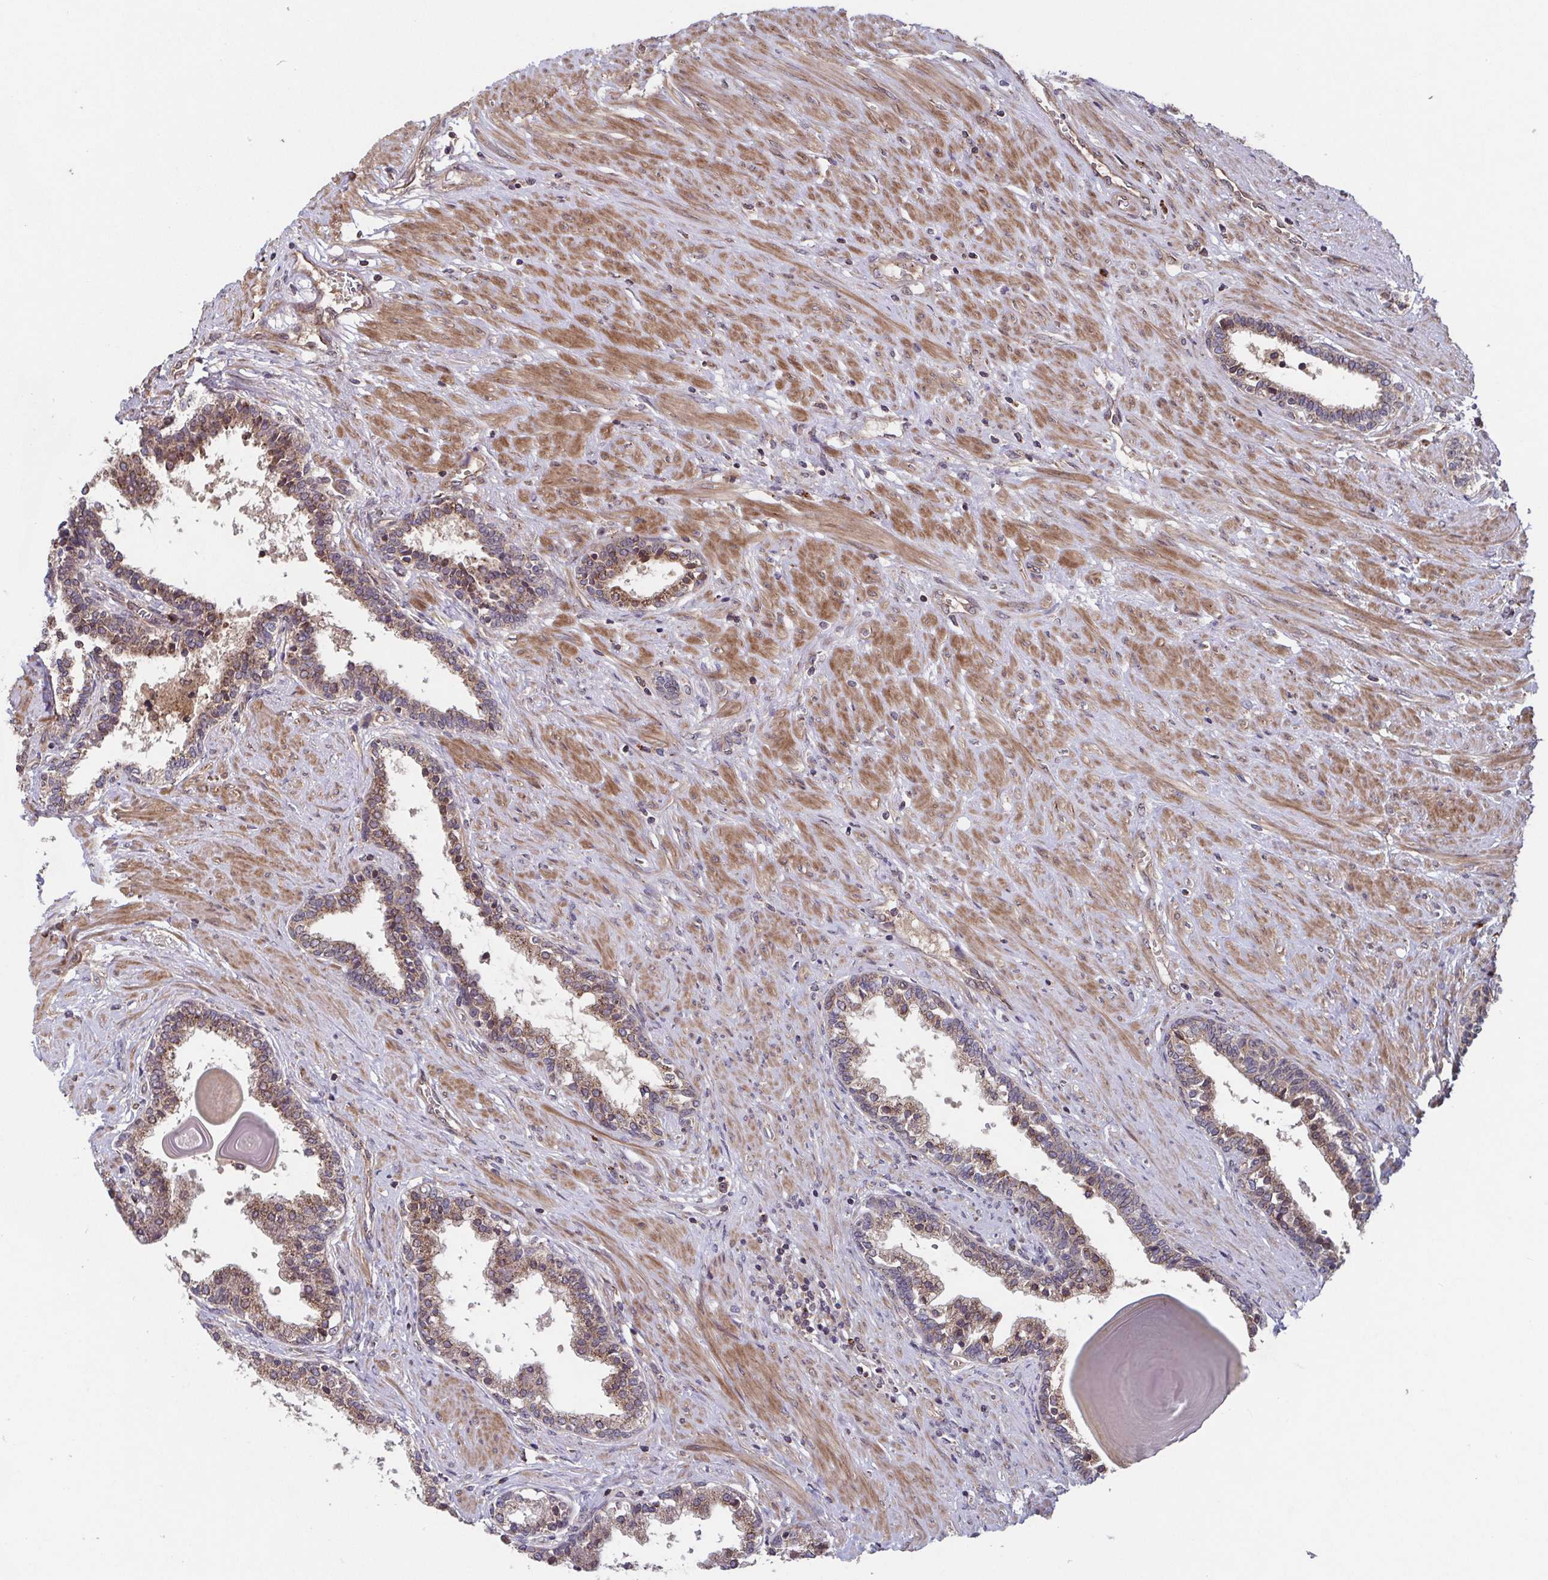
{"staining": {"intensity": "moderate", "quantity": "25%-75%", "location": "cytoplasmic/membranous"}, "tissue": "prostate", "cell_type": "Glandular cells", "image_type": "normal", "snomed": [{"axis": "morphology", "description": "Normal tissue, NOS"}, {"axis": "topography", "description": "Prostate"}], "caption": "IHC image of benign prostate stained for a protein (brown), which exhibits medium levels of moderate cytoplasmic/membranous positivity in about 25%-75% of glandular cells.", "gene": "COPB1", "patient": {"sex": "male", "age": 55}}